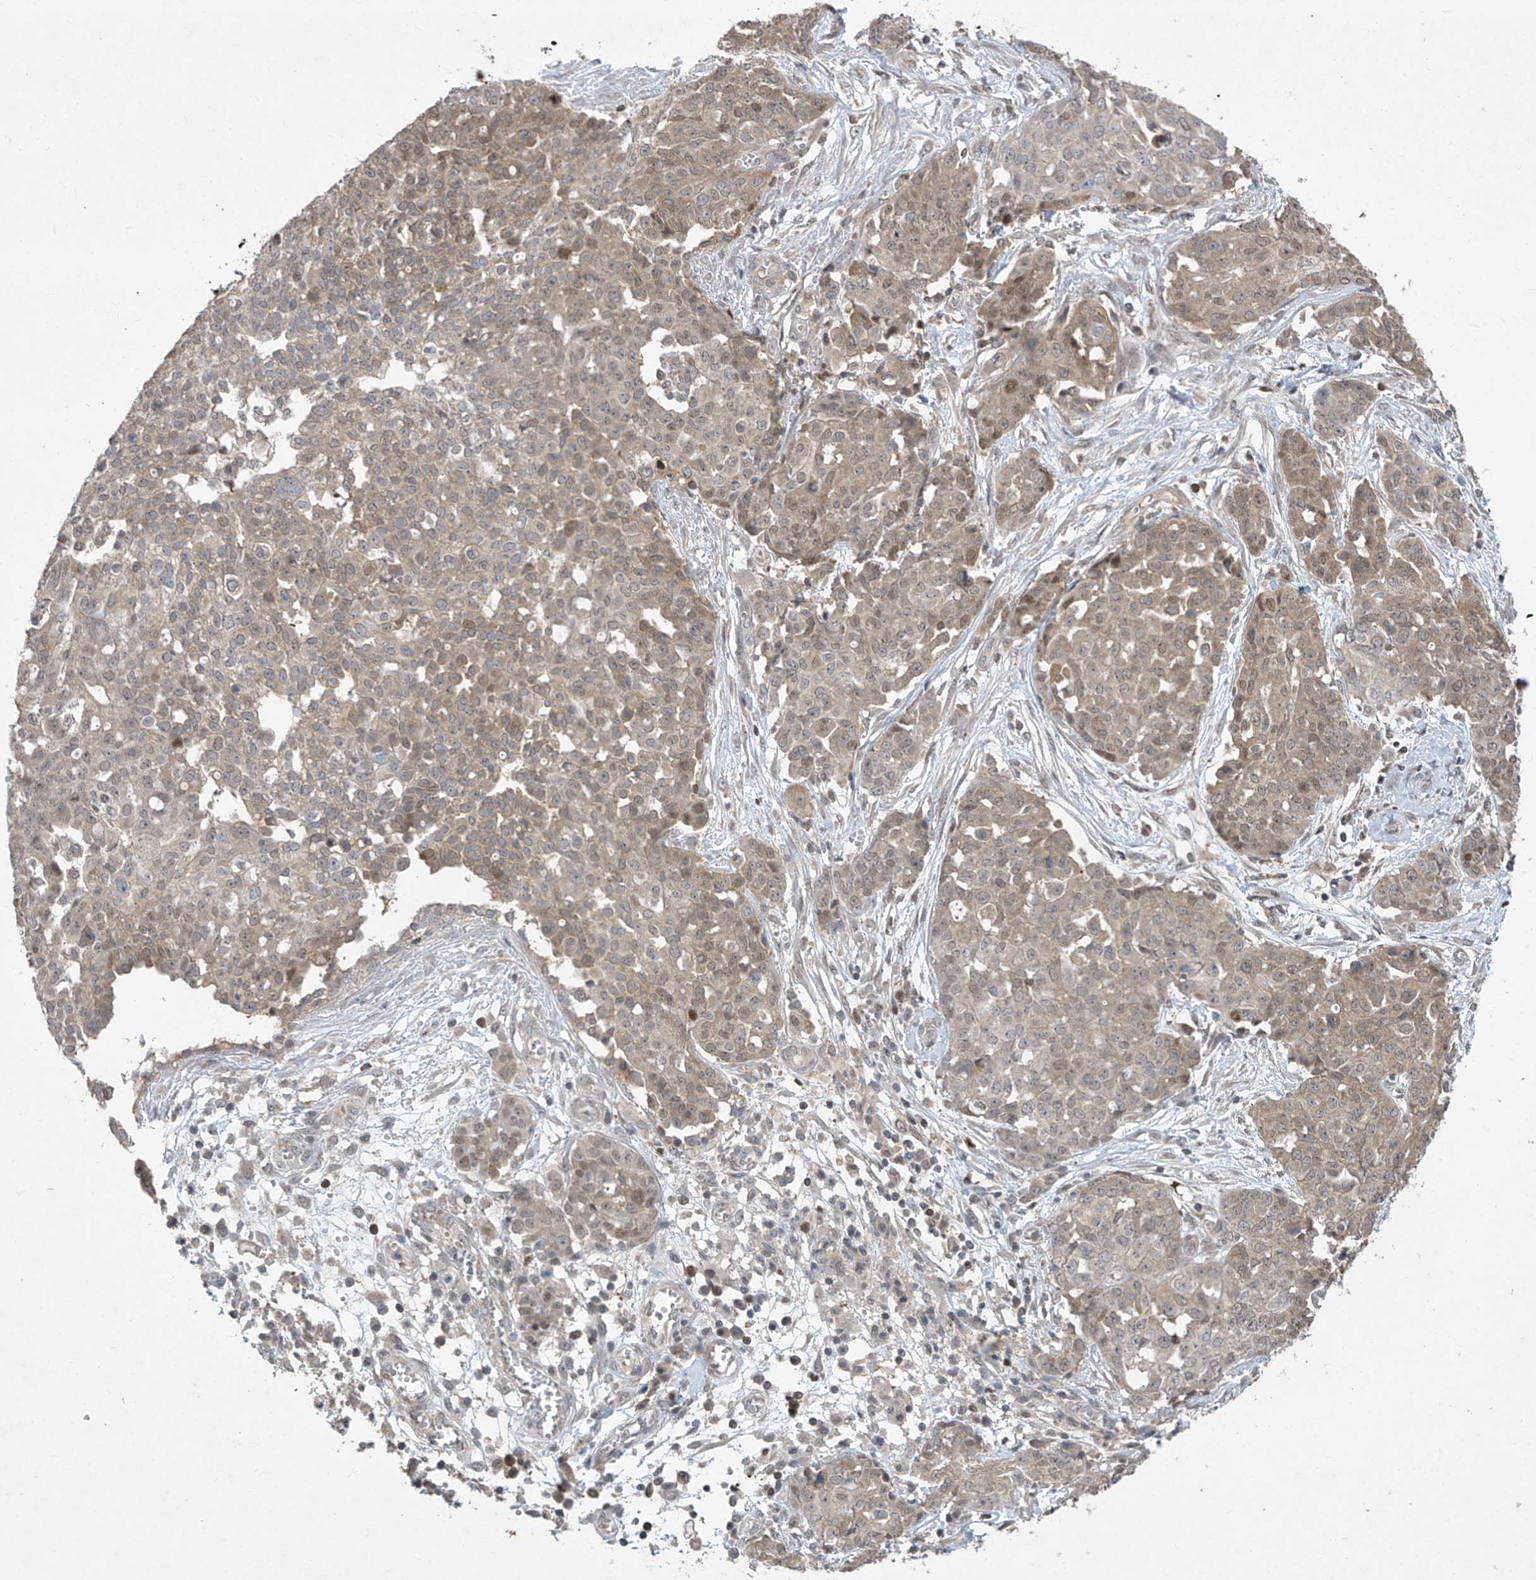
{"staining": {"intensity": "moderate", "quantity": "<25%", "location": "cytoplasmic/membranous,nuclear"}, "tissue": "ovarian cancer", "cell_type": "Tumor cells", "image_type": "cancer", "snomed": [{"axis": "morphology", "description": "Cystadenocarcinoma, serous, NOS"}, {"axis": "topography", "description": "Soft tissue"}, {"axis": "topography", "description": "Ovary"}], "caption": "Ovarian serous cystadenocarcinoma stained with a brown dye demonstrates moderate cytoplasmic/membranous and nuclear positive expression in approximately <25% of tumor cells.", "gene": "ZNF358", "patient": {"sex": "female", "age": 57}}